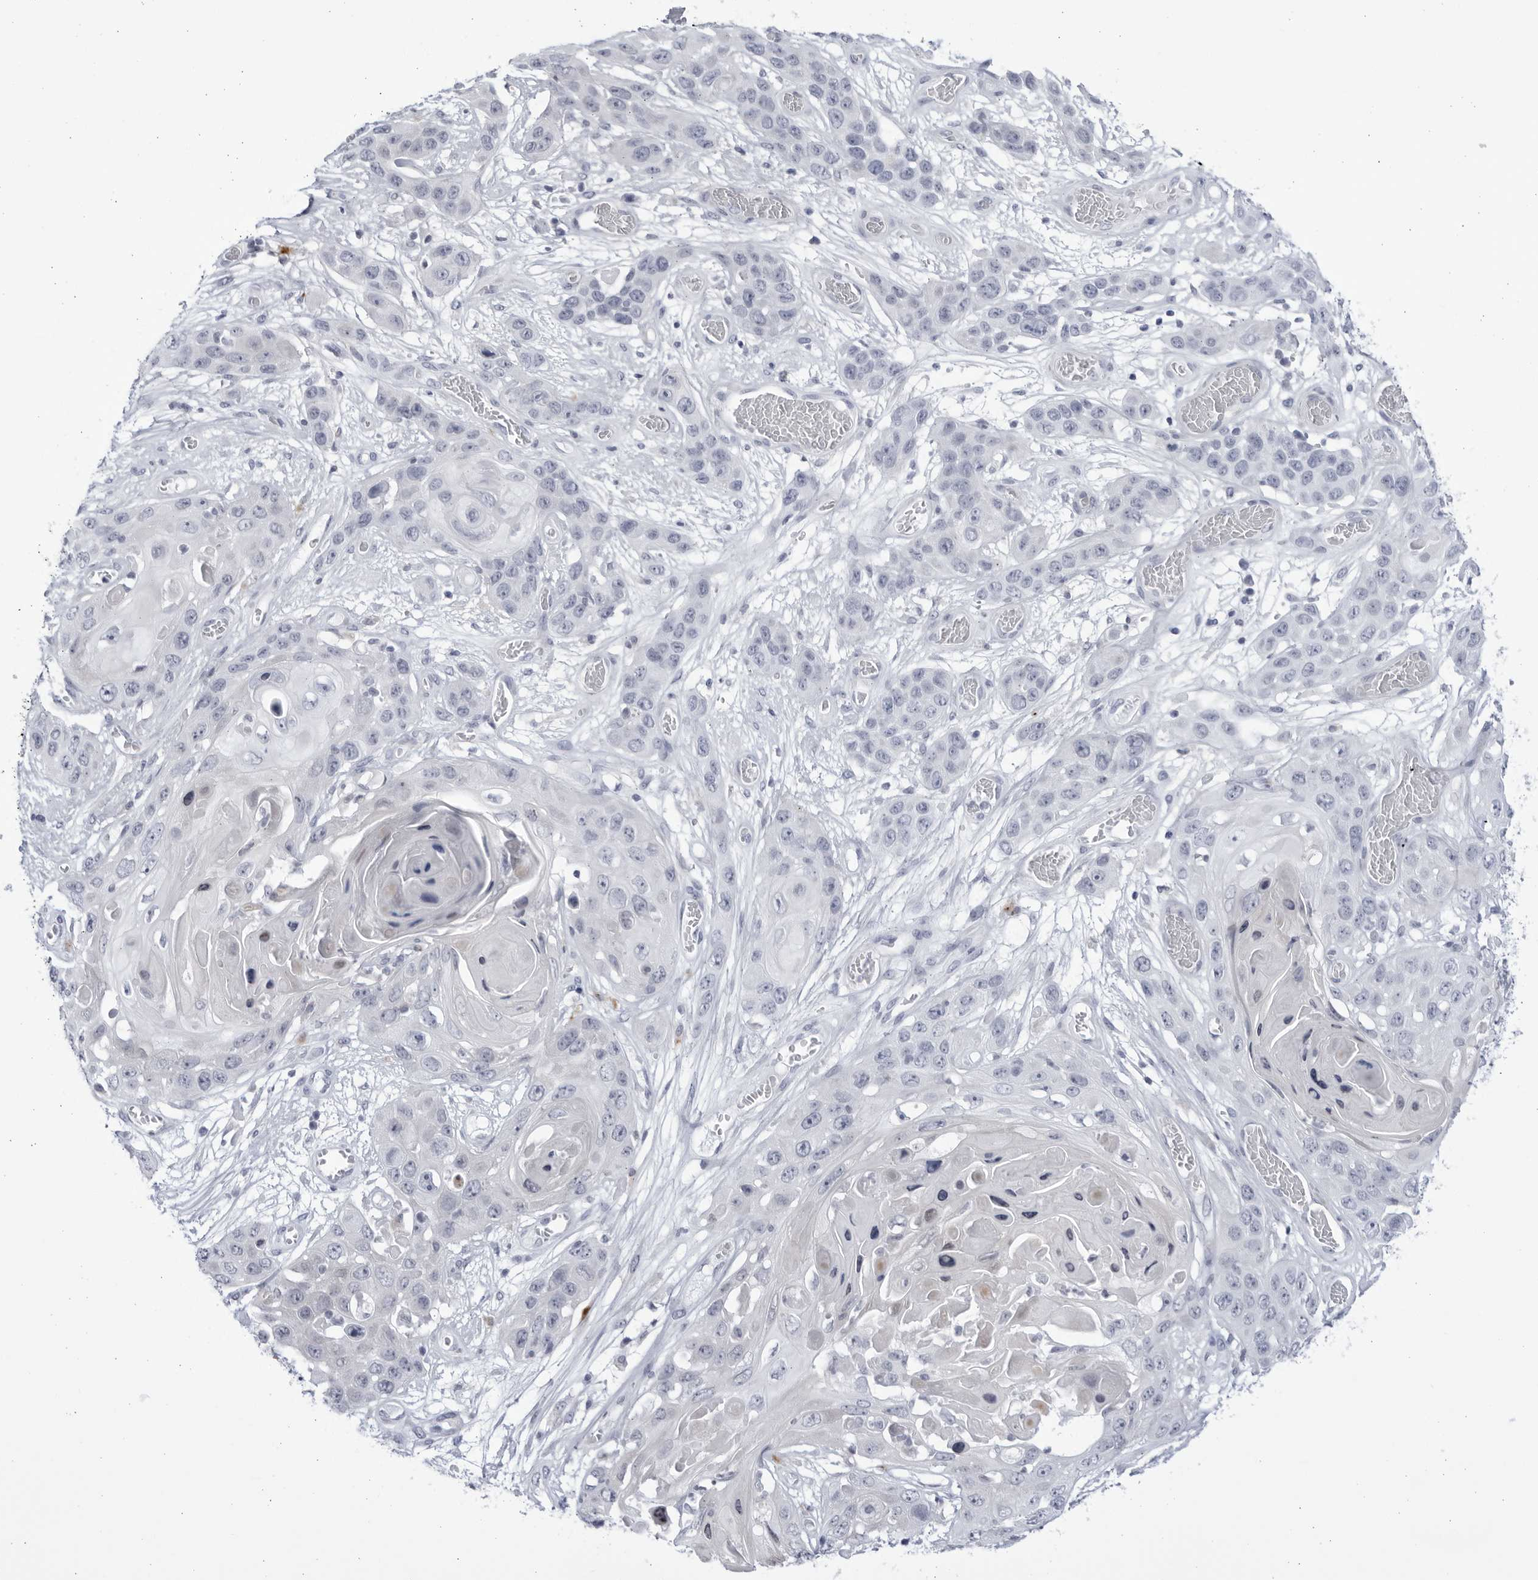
{"staining": {"intensity": "negative", "quantity": "none", "location": "none"}, "tissue": "skin cancer", "cell_type": "Tumor cells", "image_type": "cancer", "snomed": [{"axis": "morphology", "description": "Squamous cell carcinoma, NOS"}, {"axis": "topography", "description": "Skin"}], "caption": "Tumor cells are negative for brown protein staining in squamous cell carcinoma (skin). The staining is performed using DAB brown chromogen with nuclei counter-stained in using hematoxylin.", "gene": "CCDC181", "patient": {"sex": "male", "age": 55}}